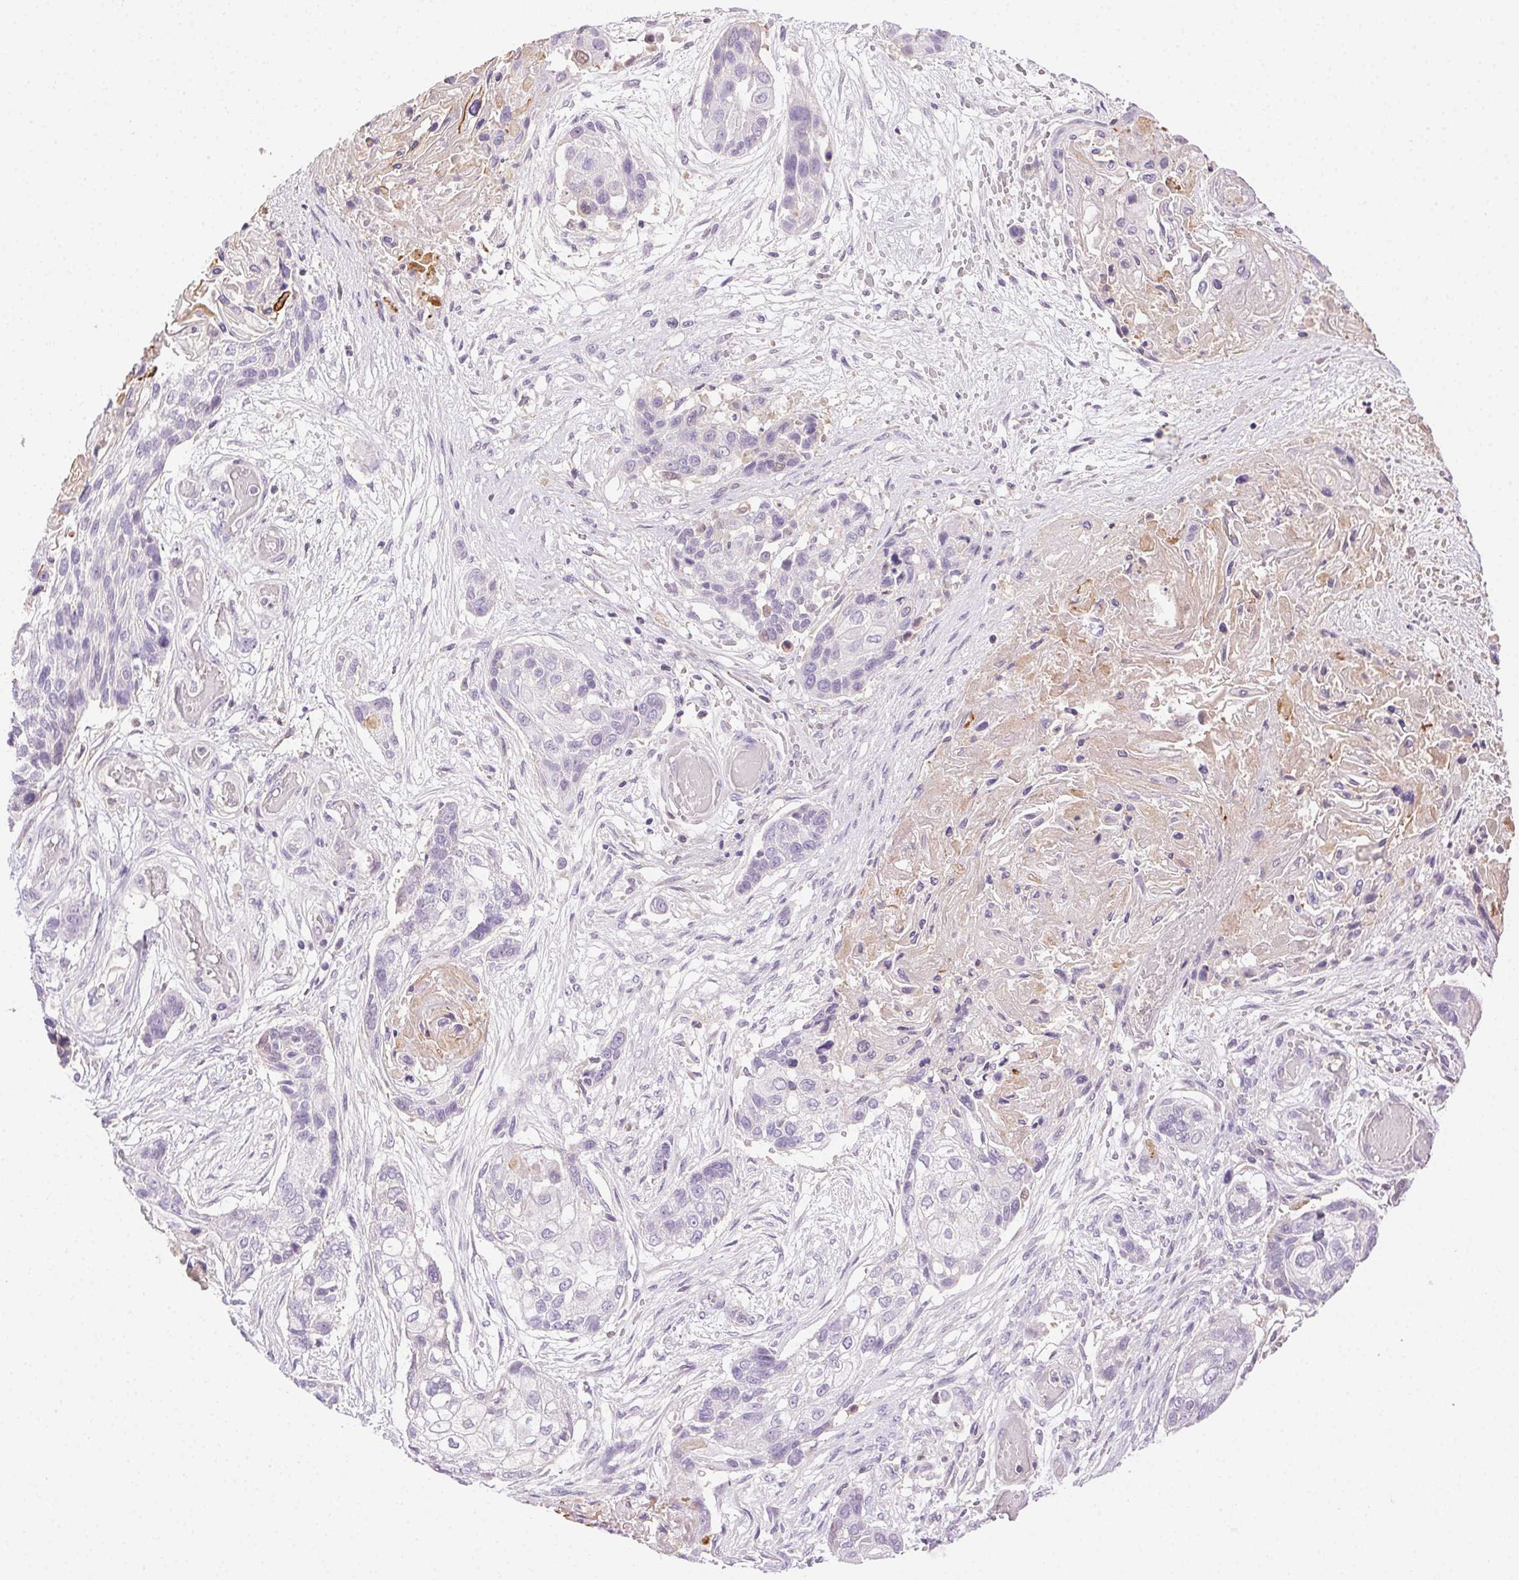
{"staining": {"intensity": "moderate", "quantity": "<25%", "location": "cytoplasmic/membranous"}, "tissue": "lung cancer", "cell_type": "Tumor cells", "image_type": "cancer", "snomed": [{"axis": "morphology", "description": "Squamous cell carcinoma, NOS"}, {"axis": "topography", "description": "Lung"}], "caption": "This is a histology image of immunohistochemistry (IHC) staining of lung squamous cell carcinoma, which shows moderate positivity in the cytoplasmic/membranous of tumor cells.", "gene": "BPIFB2", "patient": {"sex": "male", "age": 69}}